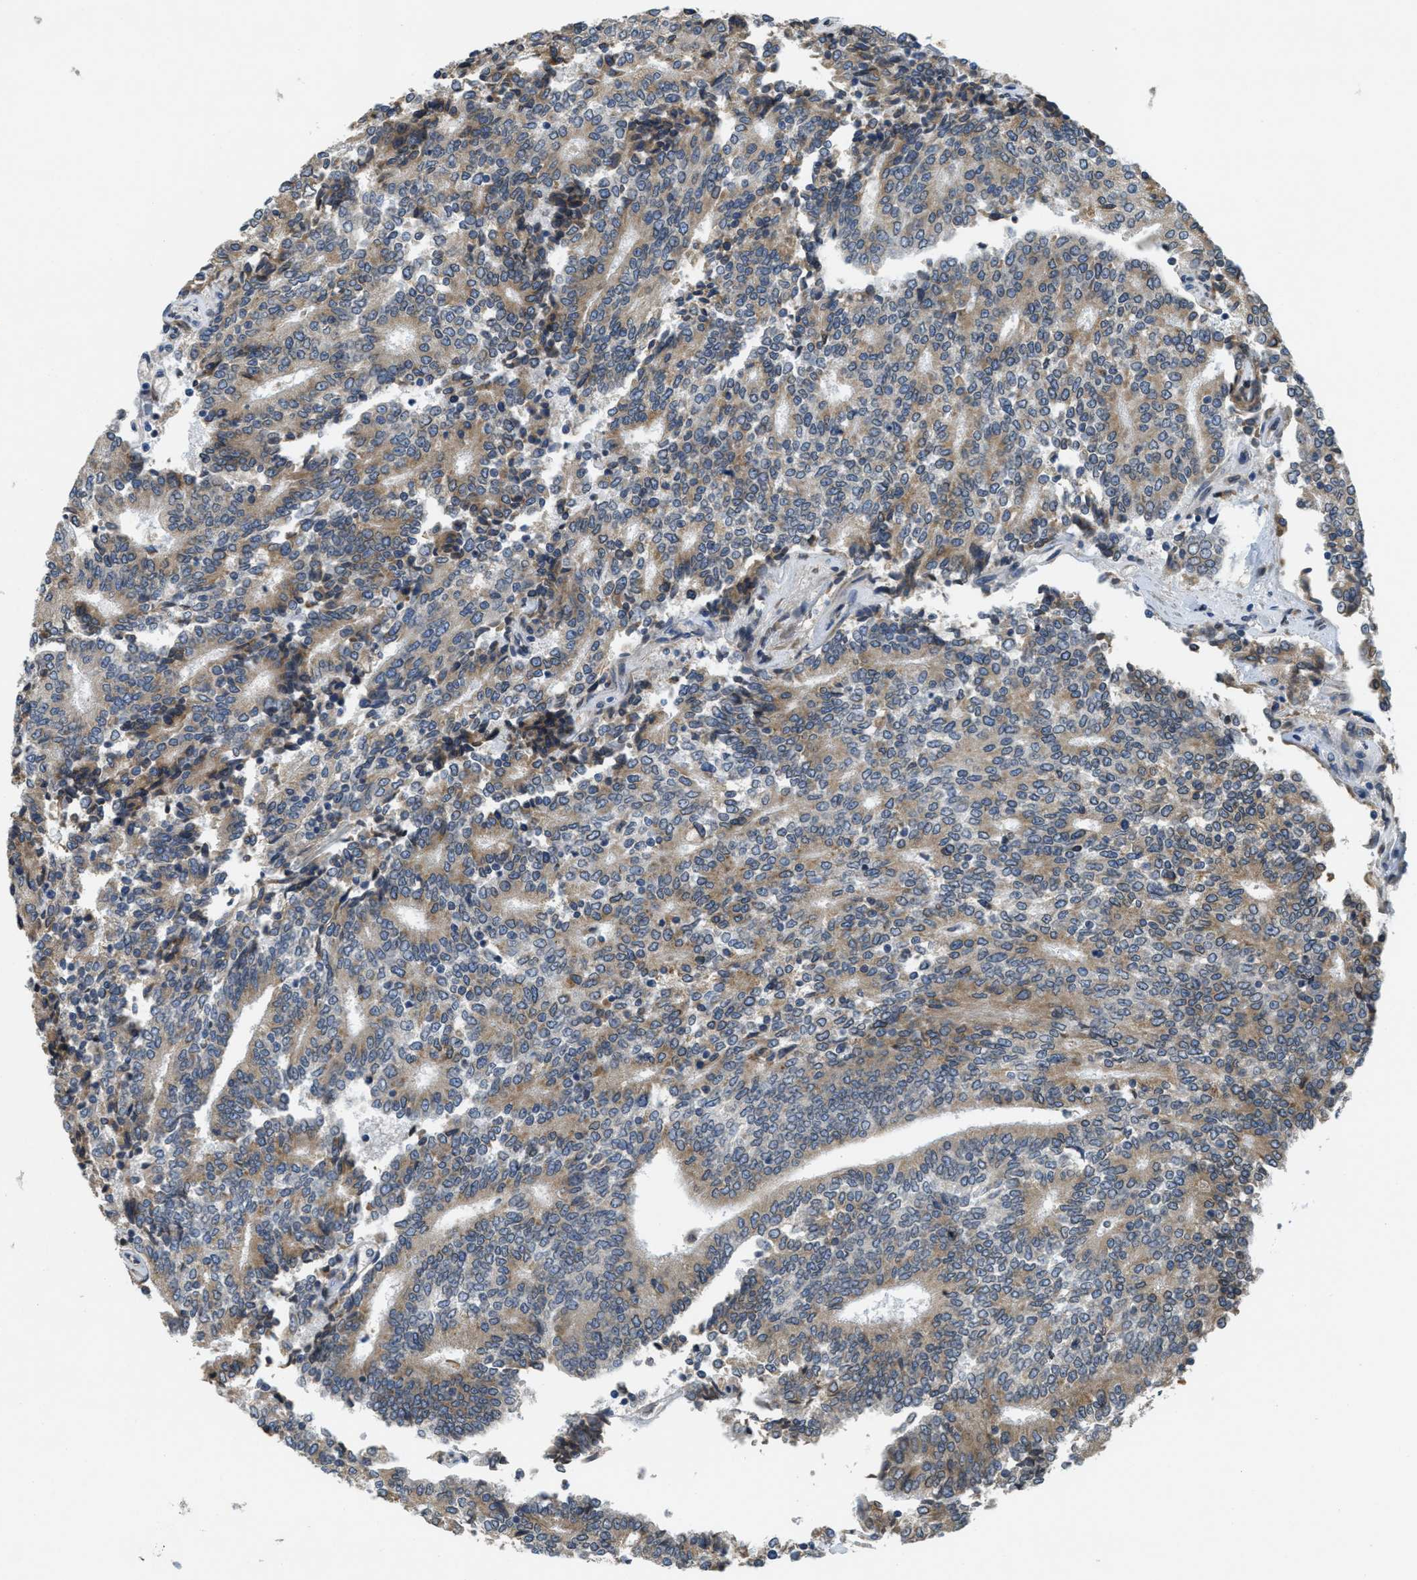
{"staining": {"intensity": "moderate", "quantity": ">75%", "location": "cytoplasmic/membranous"}, "tissue": "prostate cancer", "cell_type": "Tumor cells", "image_type": "cancer", "snomed": [{"axis": "morphology", "description": "Normal tissue, NOS"}, {"axis": "morphology", "description": "Adenocarcinoma, High grade"}, {"axis": "topography", "description": "Prostate"}, {"axis": "topography", "description": "Seminal veicle"}], "caption": "High-power microscopy captured an immunohistochemistry image of adenocarcinoma (high-grade) (prostate), revealing moderate cytoplasmic/membranous expression in about >75% of tumor cells.", "gene": "MPDU1", "patient": {"sex": "male", "age": 55}}